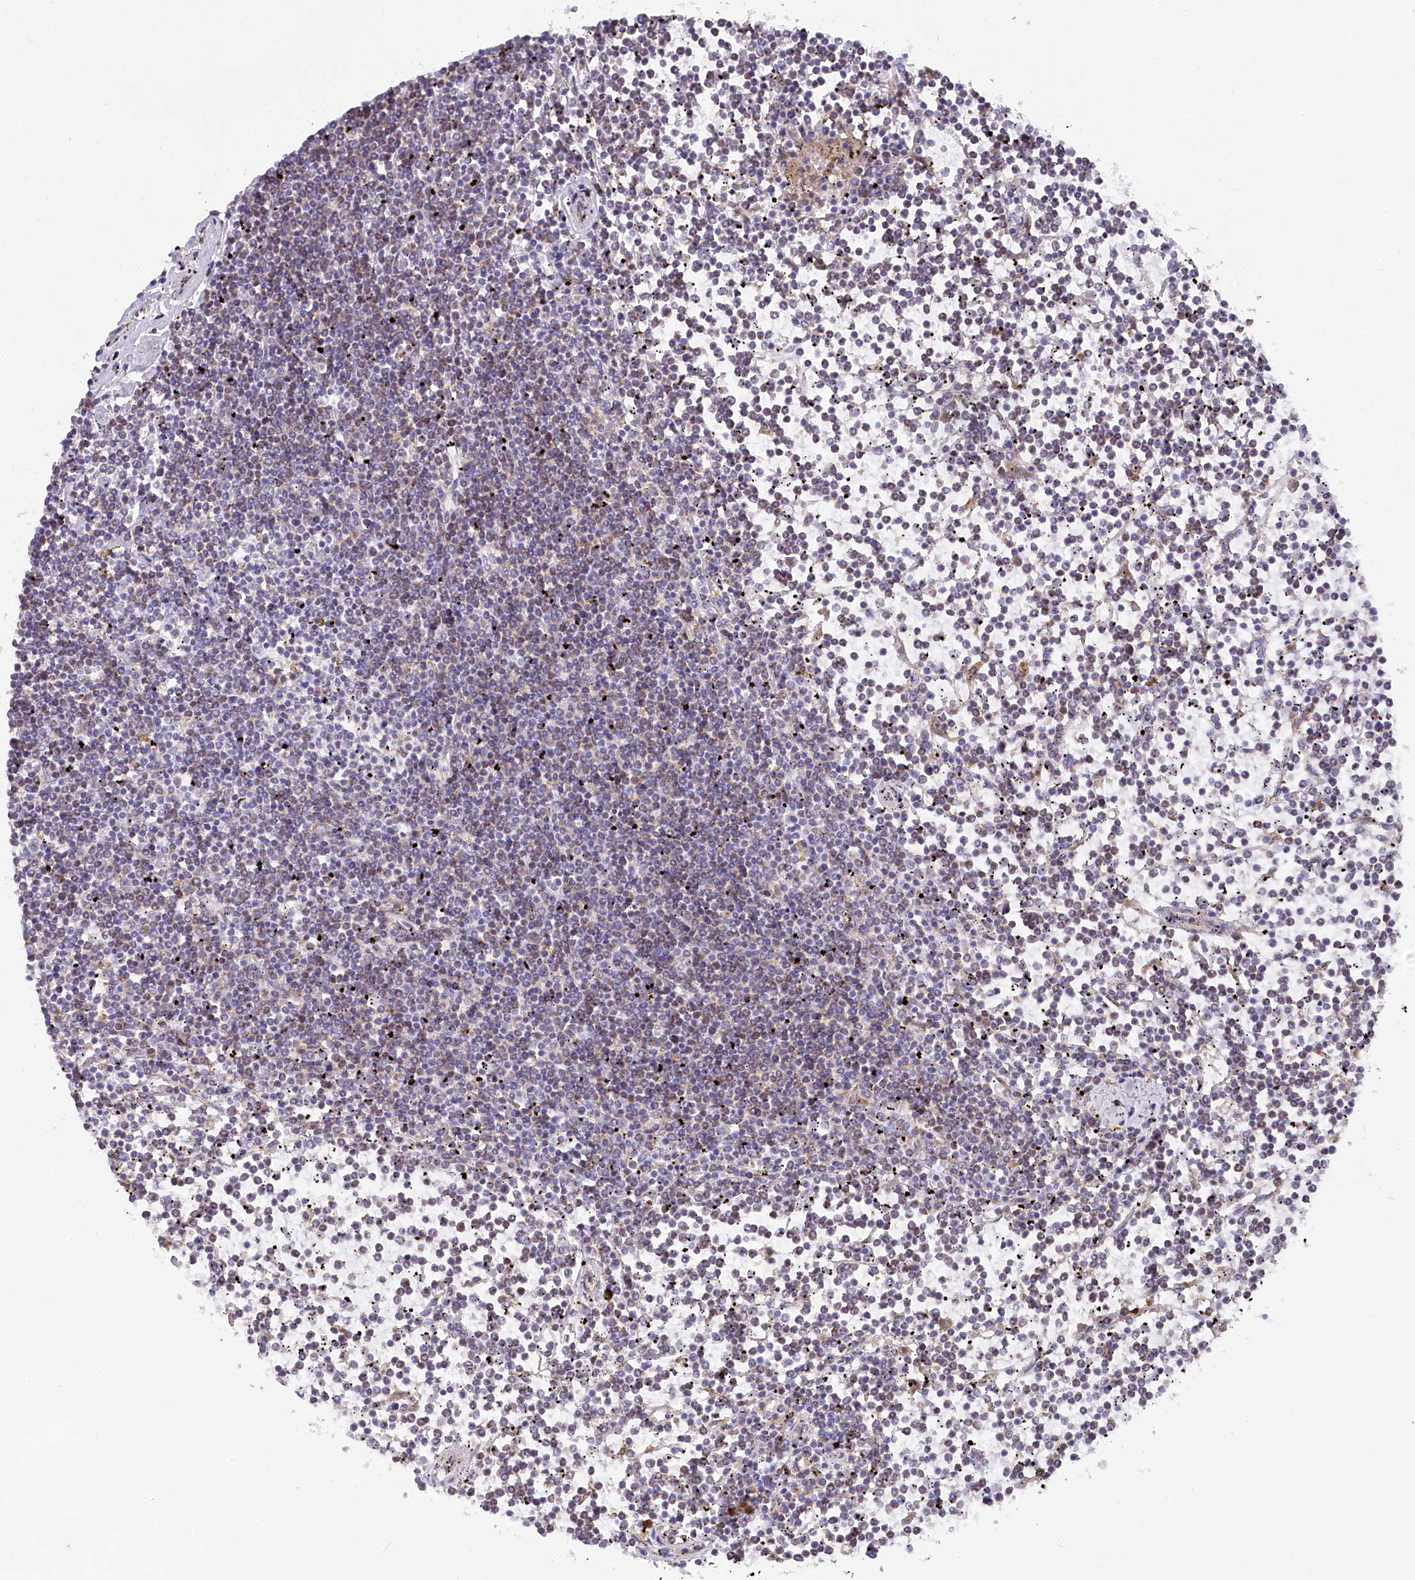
{"staining": {"intensity": "weak", "quantity": "25%-75%", "location": "cytoplasmic/membranous"}, "tissue": "lymphoma", "cell_type": "Tumor cells", "image_type": "cancer", "snomed": [{"axis": "morphology", "description": "Malignant lymphoma, non-Hodgkin's type, Low grade"}, {"axis": "topography", "description": "Spleen"}], "caption": "Tumor cells show low levels of weak cytoplasmic/membranous staining in about 25%-75% of cells in malignant lymphoma, non-Hodgkin's type (low-grade).", "gene": "POGLUT1", "patient": {"sex": "female", "age": 19}}